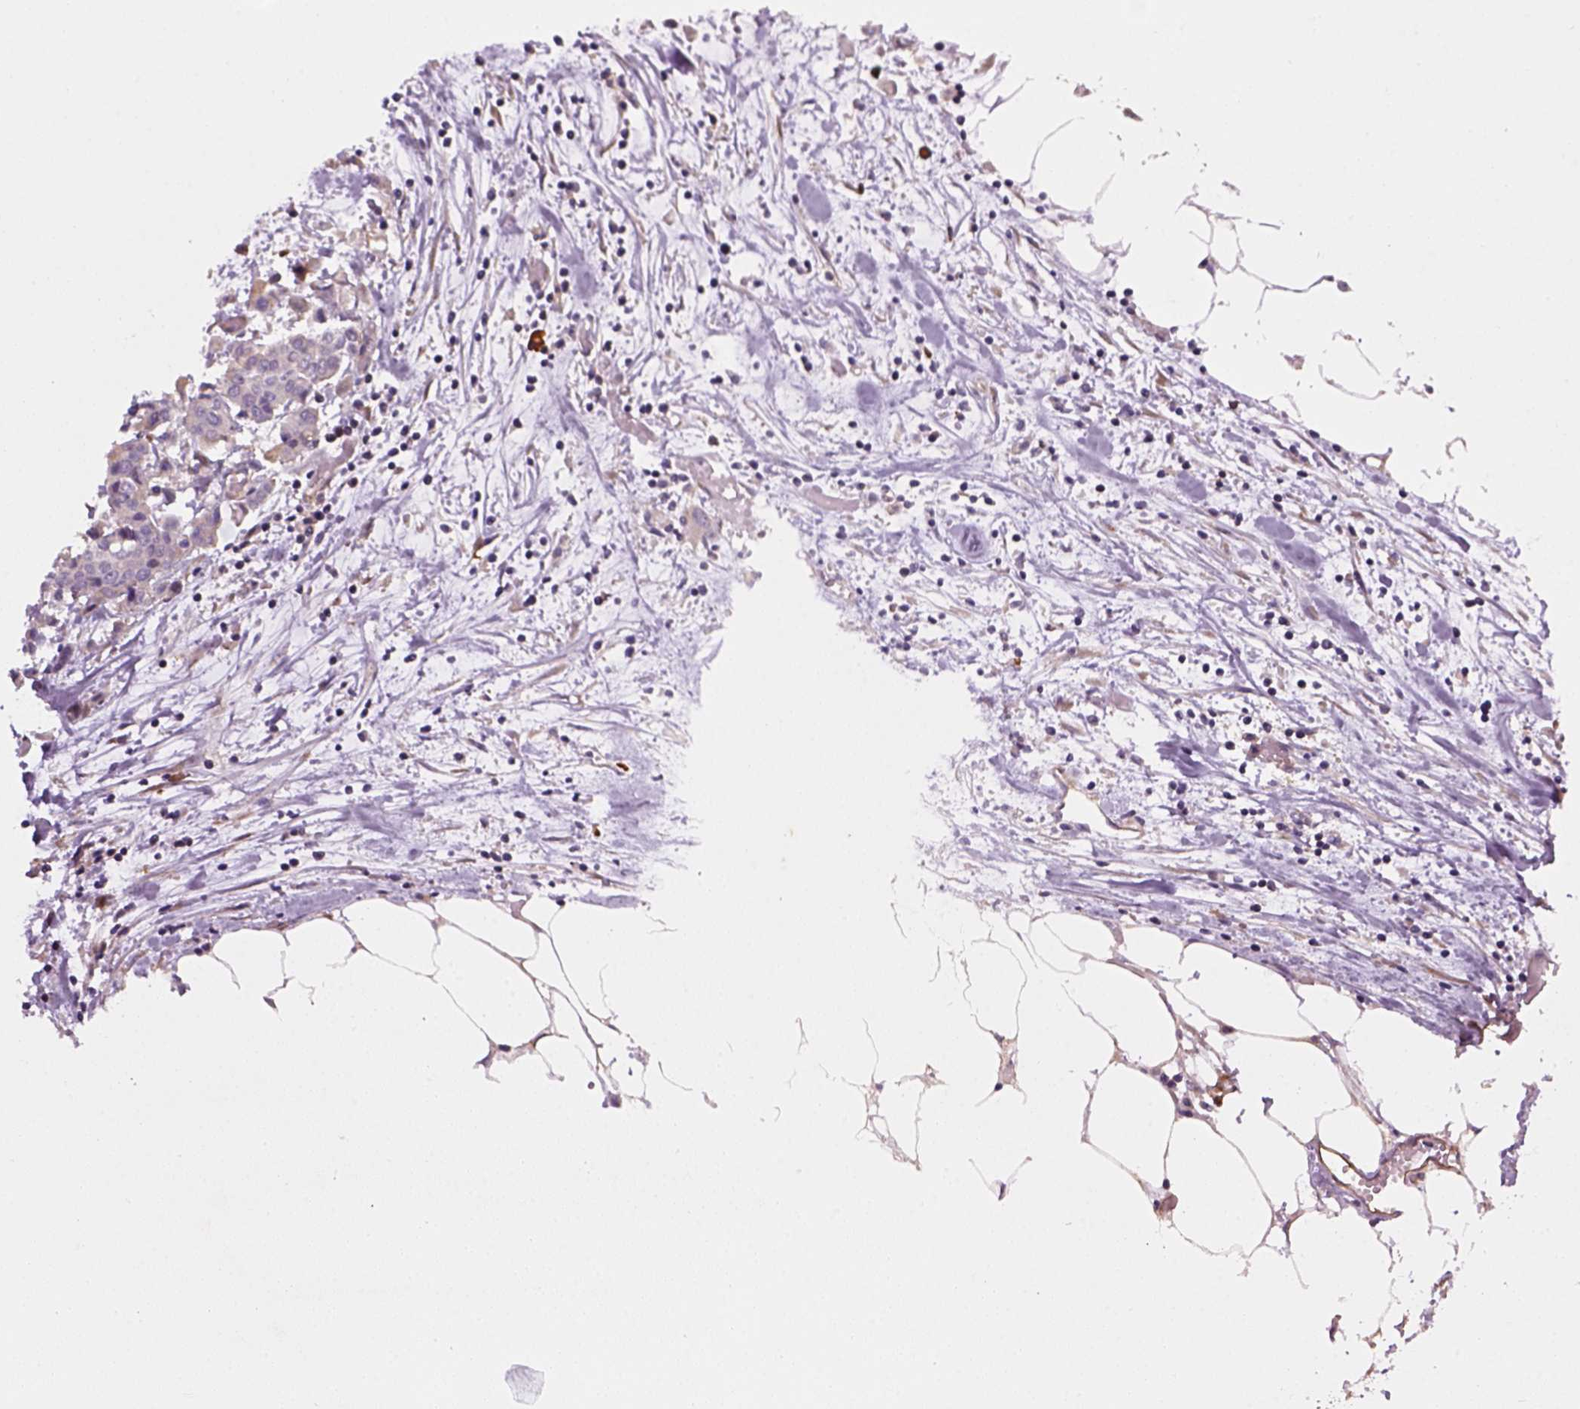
{"staining": {"intensity": "negative", "quantity": "none", "location": "none"}, "tissue": "carcinoid", "cell_type": "Tumor cells", "image_type": "cancer", "snomed": [{"axis": "morphology", "description": "Carcinoid, malignant, NOS"}, {"axis": "topography", "description": "Colon"}], "caption": "This is a photomicrograph of IHC staining of carcinoid (malignant), which shows no expression in tumor cells.", "gene": "TPRG1", "patient": {"sex": "male", "age": 81}}